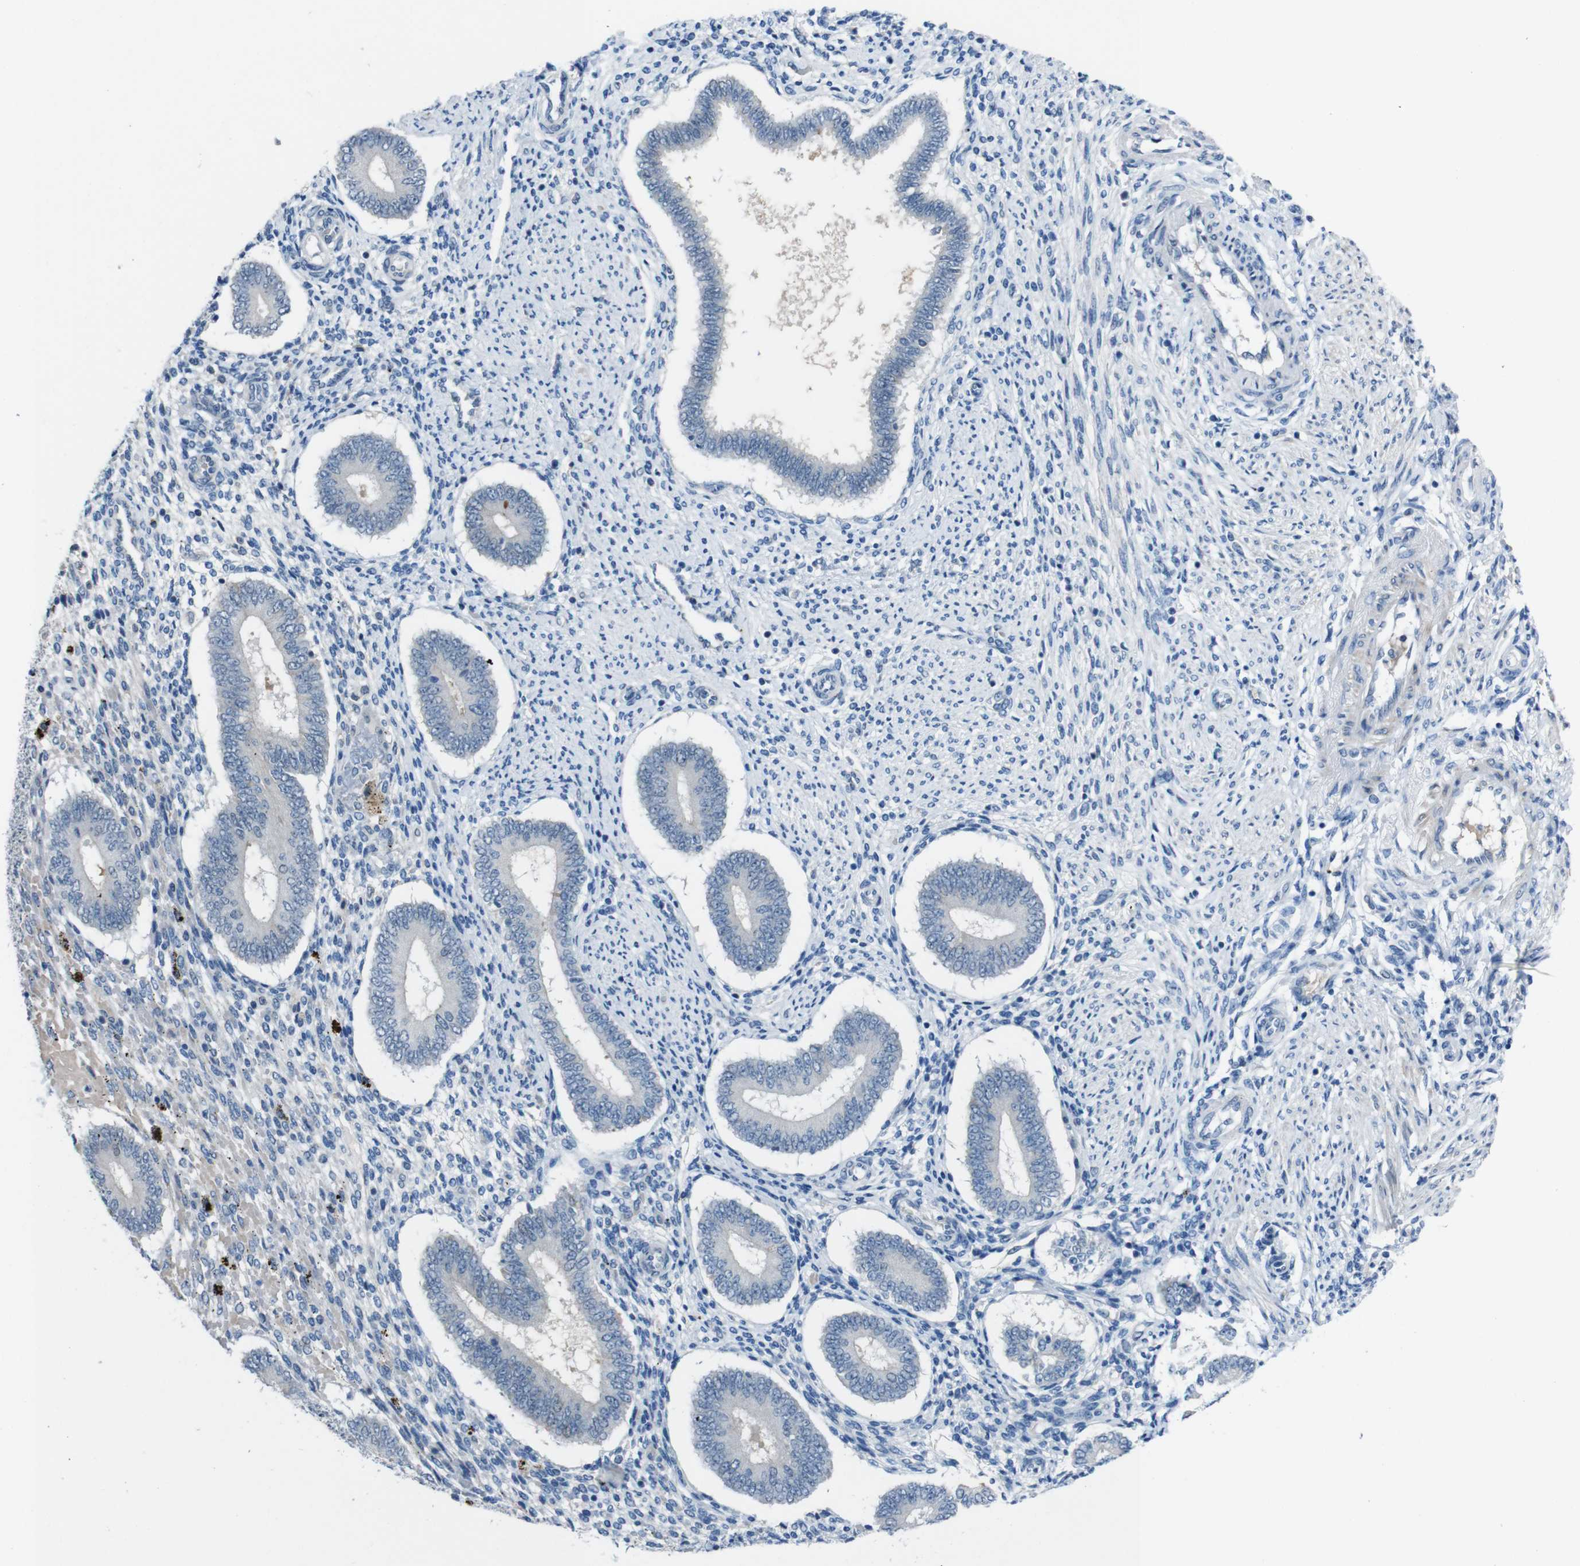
{"staining": {"intensity": "negative", "quantity": "none", "location": "none"}, "tissue": "endometrium", "cell_type": "Cells in endometrial stroma", "image_type": "normal", "snomed": [{"axis": "morphology", "description": "Normal tissue, NOS"}, {"axis": "topography", "description": "Endometrium"}], "caption": "Protein analysis of benign endometrium demonstrates no significant staining in cells in endometrial stroma. (DAB immunohistochemistry, high magnification).", "gene": "CDHR2", "patient": {"sex": "female", "age": 42}}